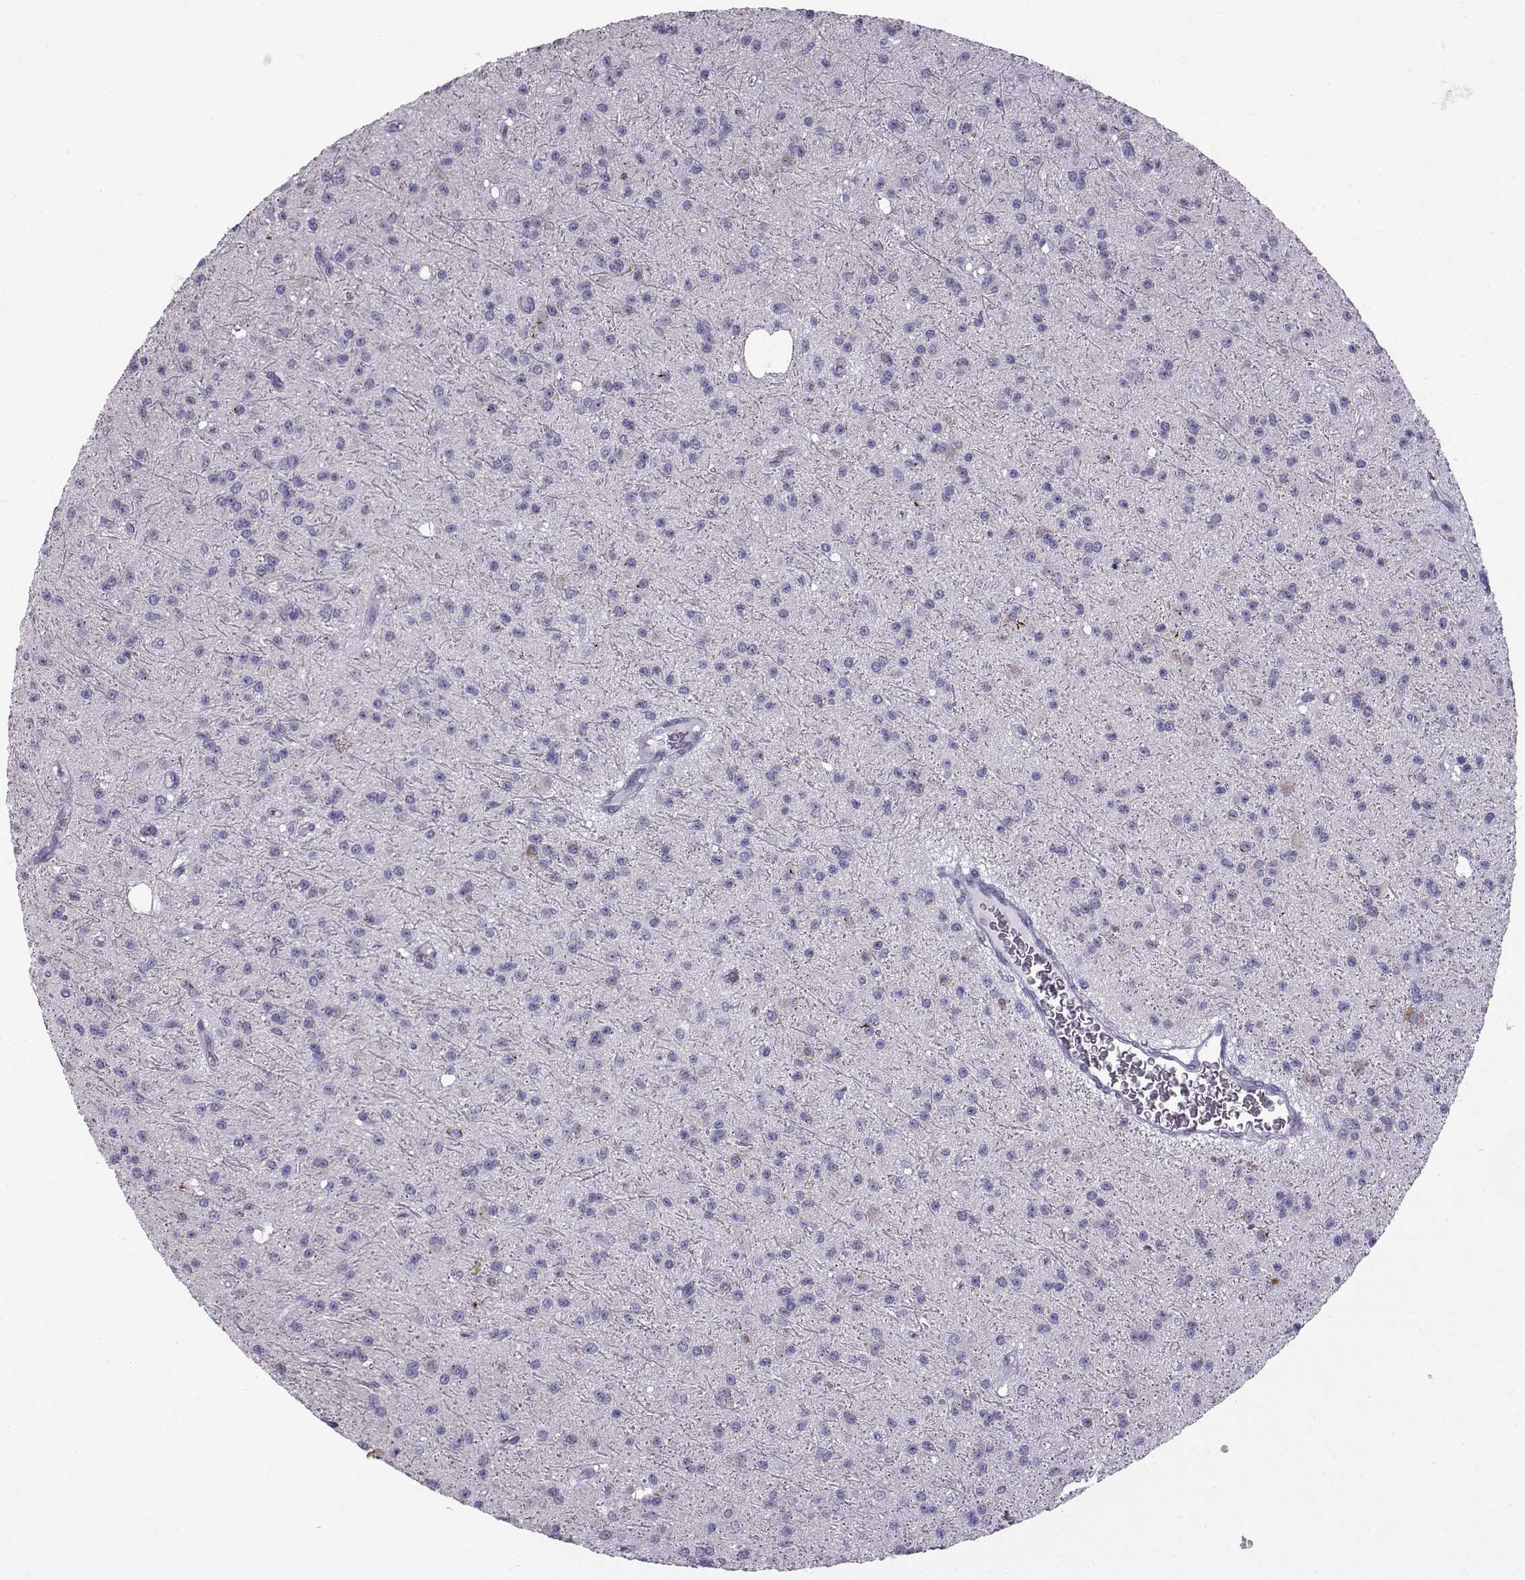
{"staining": {"intensity": "negative", "quantity": "none", "location": "none"}, "tissue": "glioma", "cell_type": "Tumor cells", "image_type": "cancer", "snomed": [{"axis": "morphology", "description": "Glioma, malignant, Low grade"}, {"axis": "topography", "description": "Brain"}], "caption": "Tumor cells show no significant protein expression in low-grade glioma (malignant). (DAB (3,3'-diaminobenzidine) IHC with hematoxylin counter stain).", "gene": "DMRT3", "patient": {"sex": "male", "age": 27}}